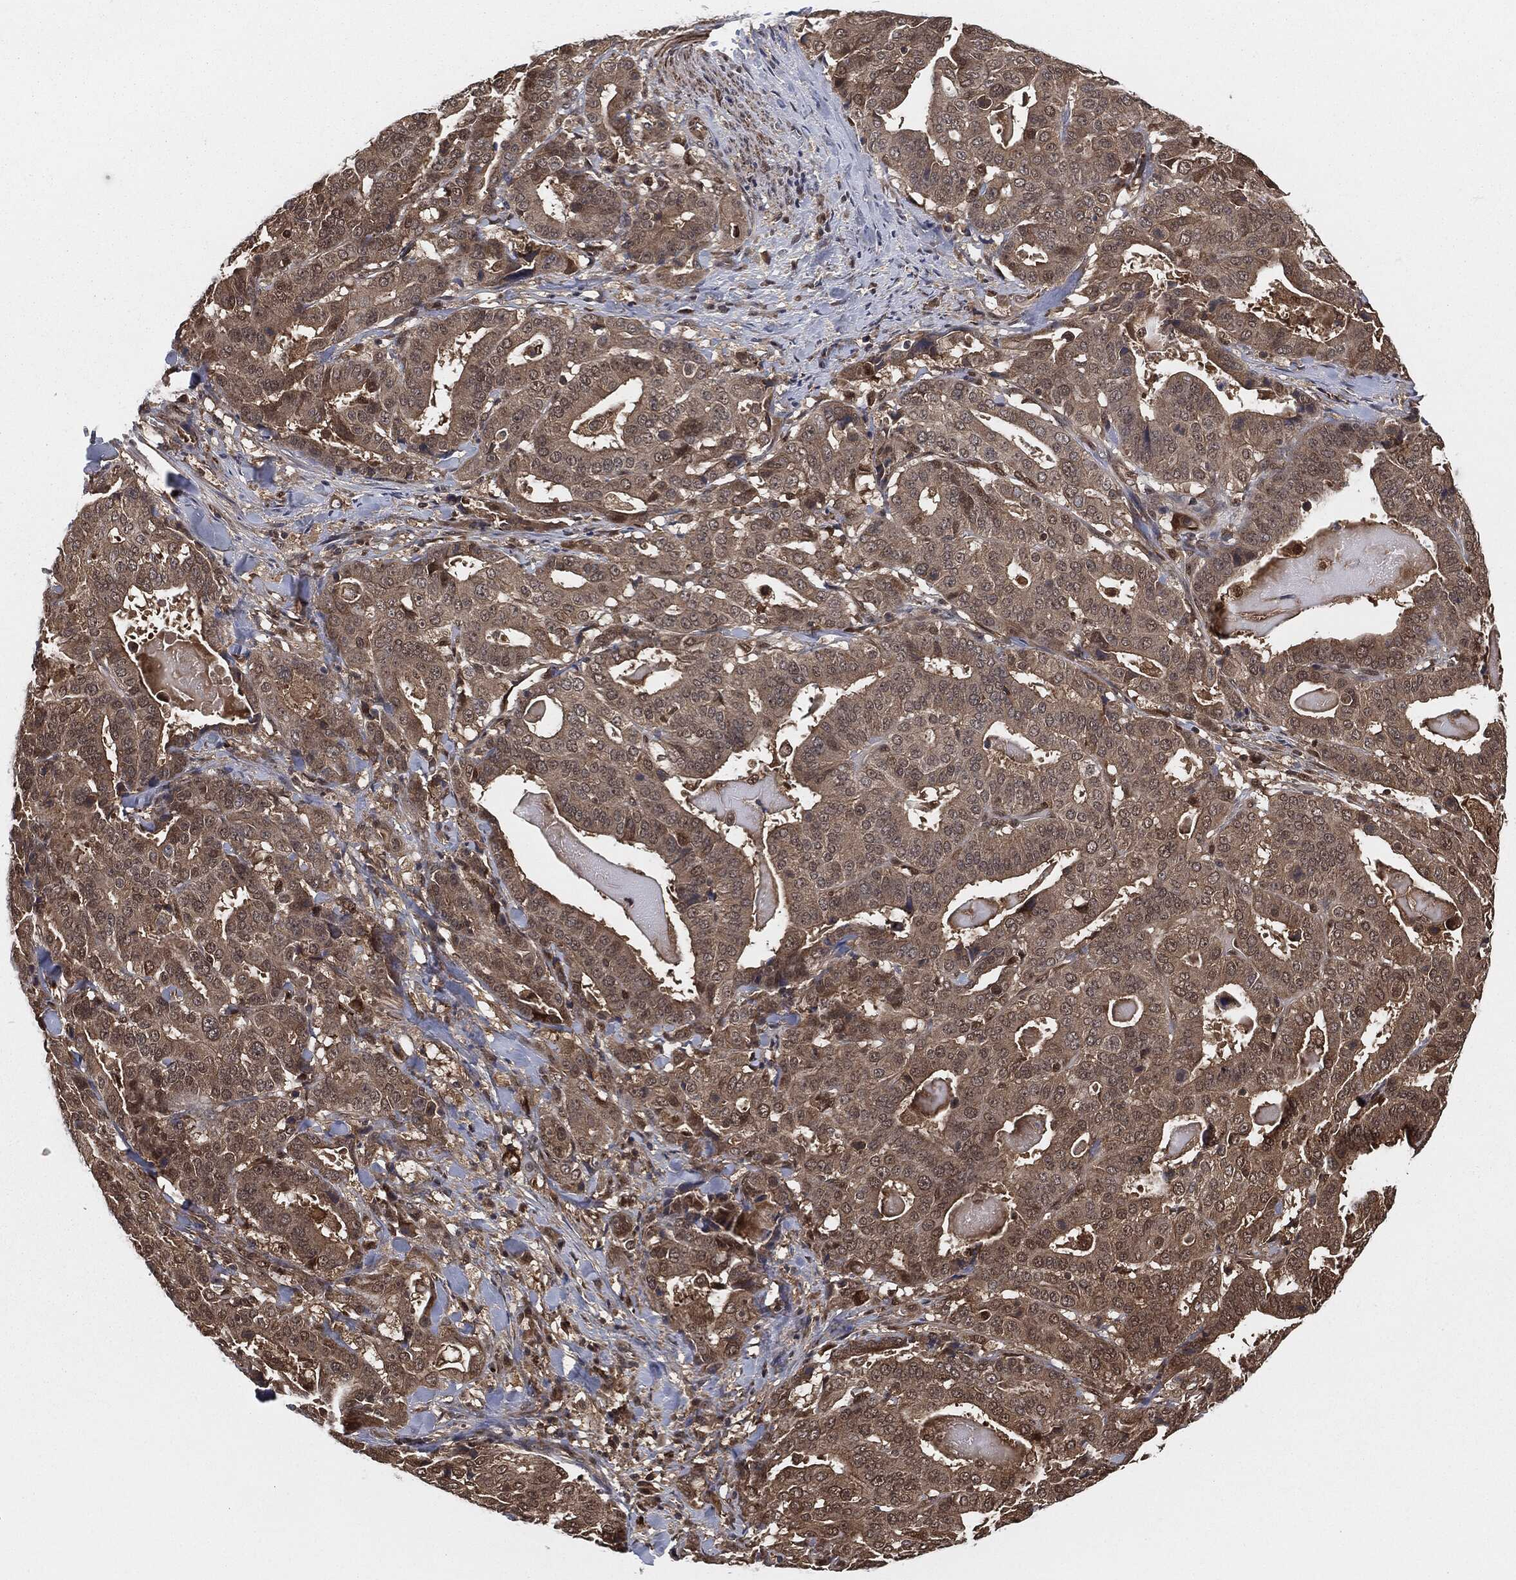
{"staining": {"intensity": "weak", "quantity": "<25%", "location": "cytoplasmic/membranous"}, "tissue": "stomach cancer", "cell_type": "Tumor cells", "image_type": "cancer", "snomed": [{"axis": "morphology", "description": "Adenocarcinoma, NOS"}, {"axis": "topography", "description": "Stomach"}], "caption": "This is an immunohistochemistry (IHC) micrograph of human adenocarcinoma (stomach). There is no positivity in tumor cells.", "gene": "CAPRIN2", "patient": {"sex": "male", "age": 48}}